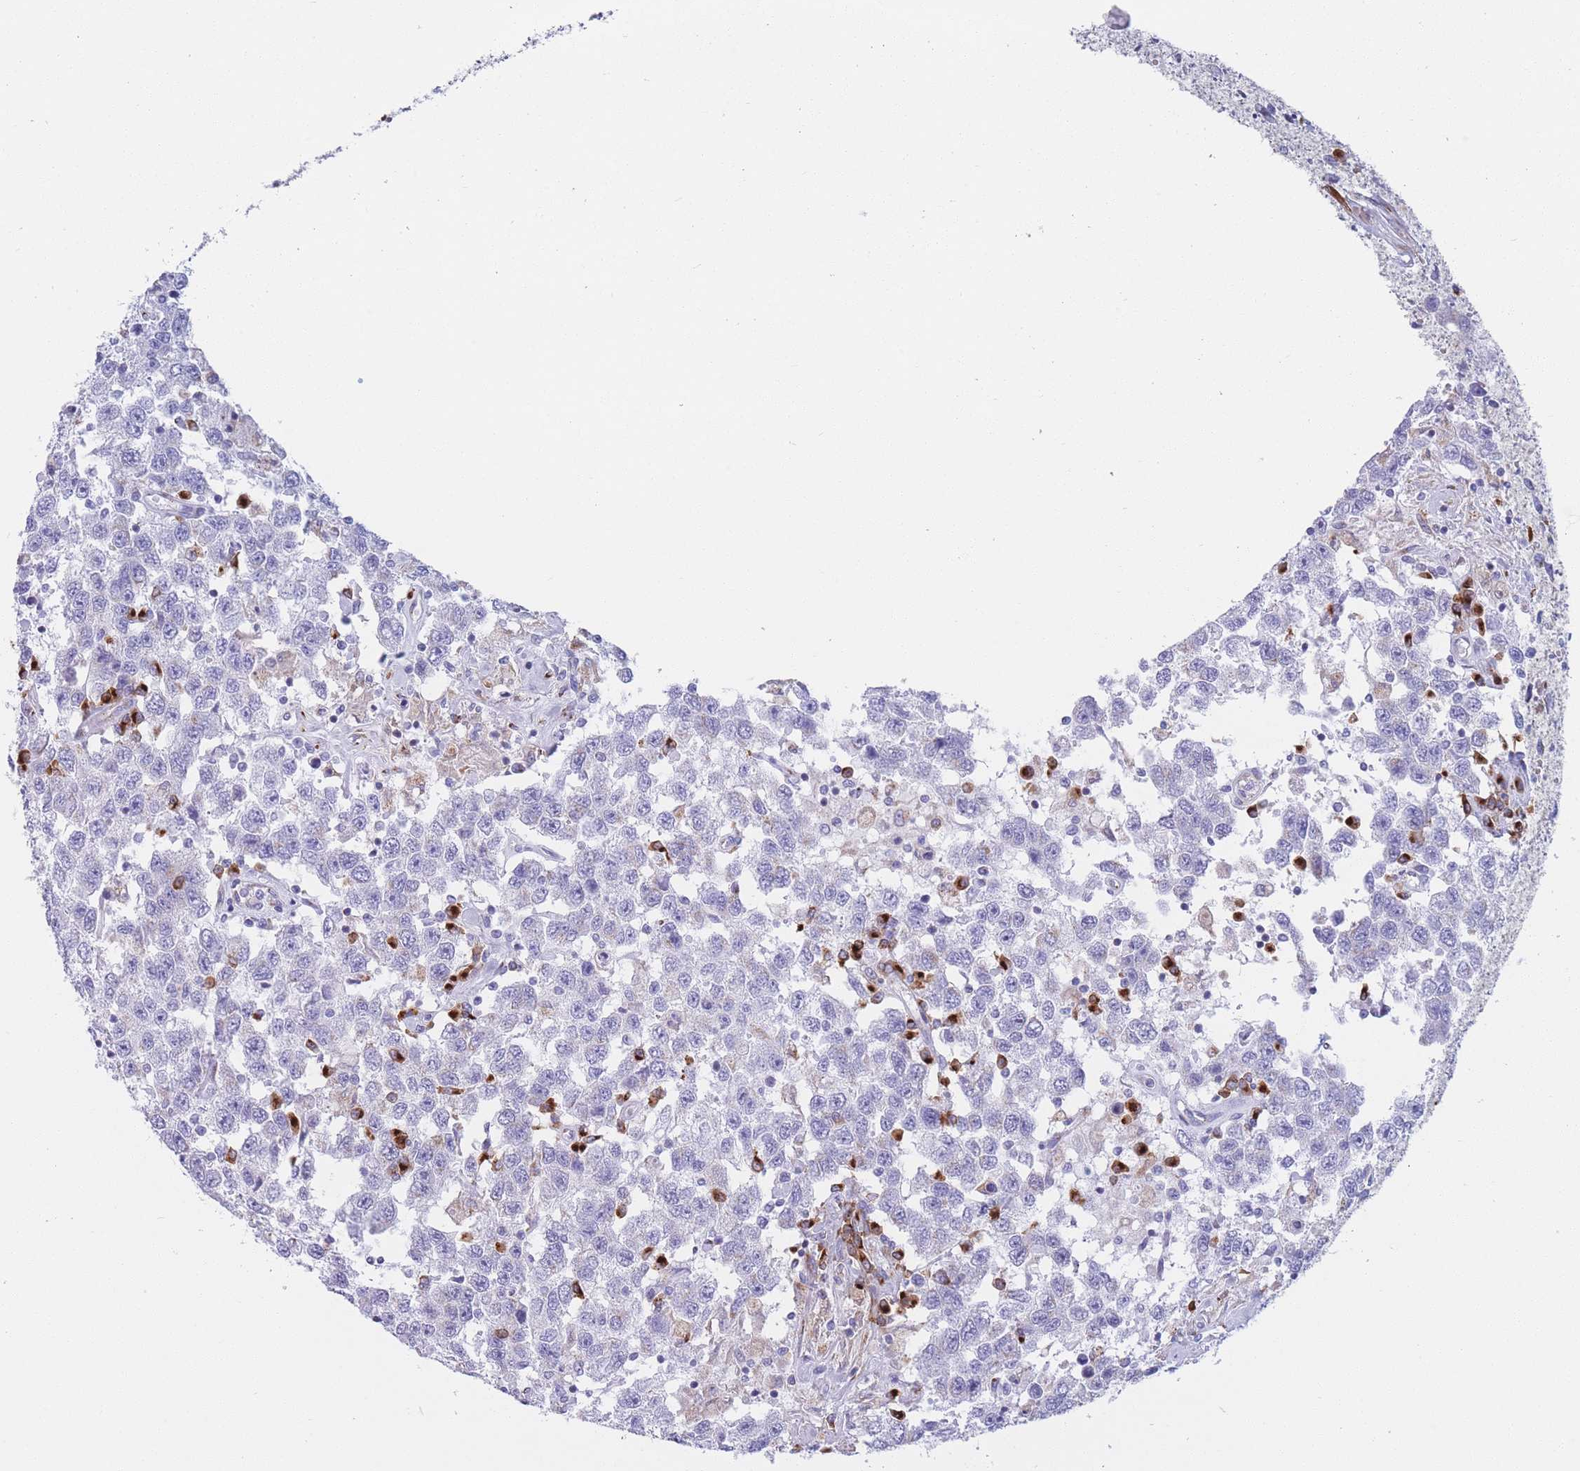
{"staining": {"intensity": "negative", "quantity": "none", "location": "none"}, "tissue": "testis cancer", "cell_type": "Tumor cells", "image_type": "cancer", "snomed": [{"axis": "morphology", "description": "Seminoma, NOS"}, {"axis": "topography", "description": "Testis"}], "caption": "Tumor cells show no significant protein staining in testis cancer.", "gene": "MRPL30", "patient": {"sex": "male", "age": 41}}